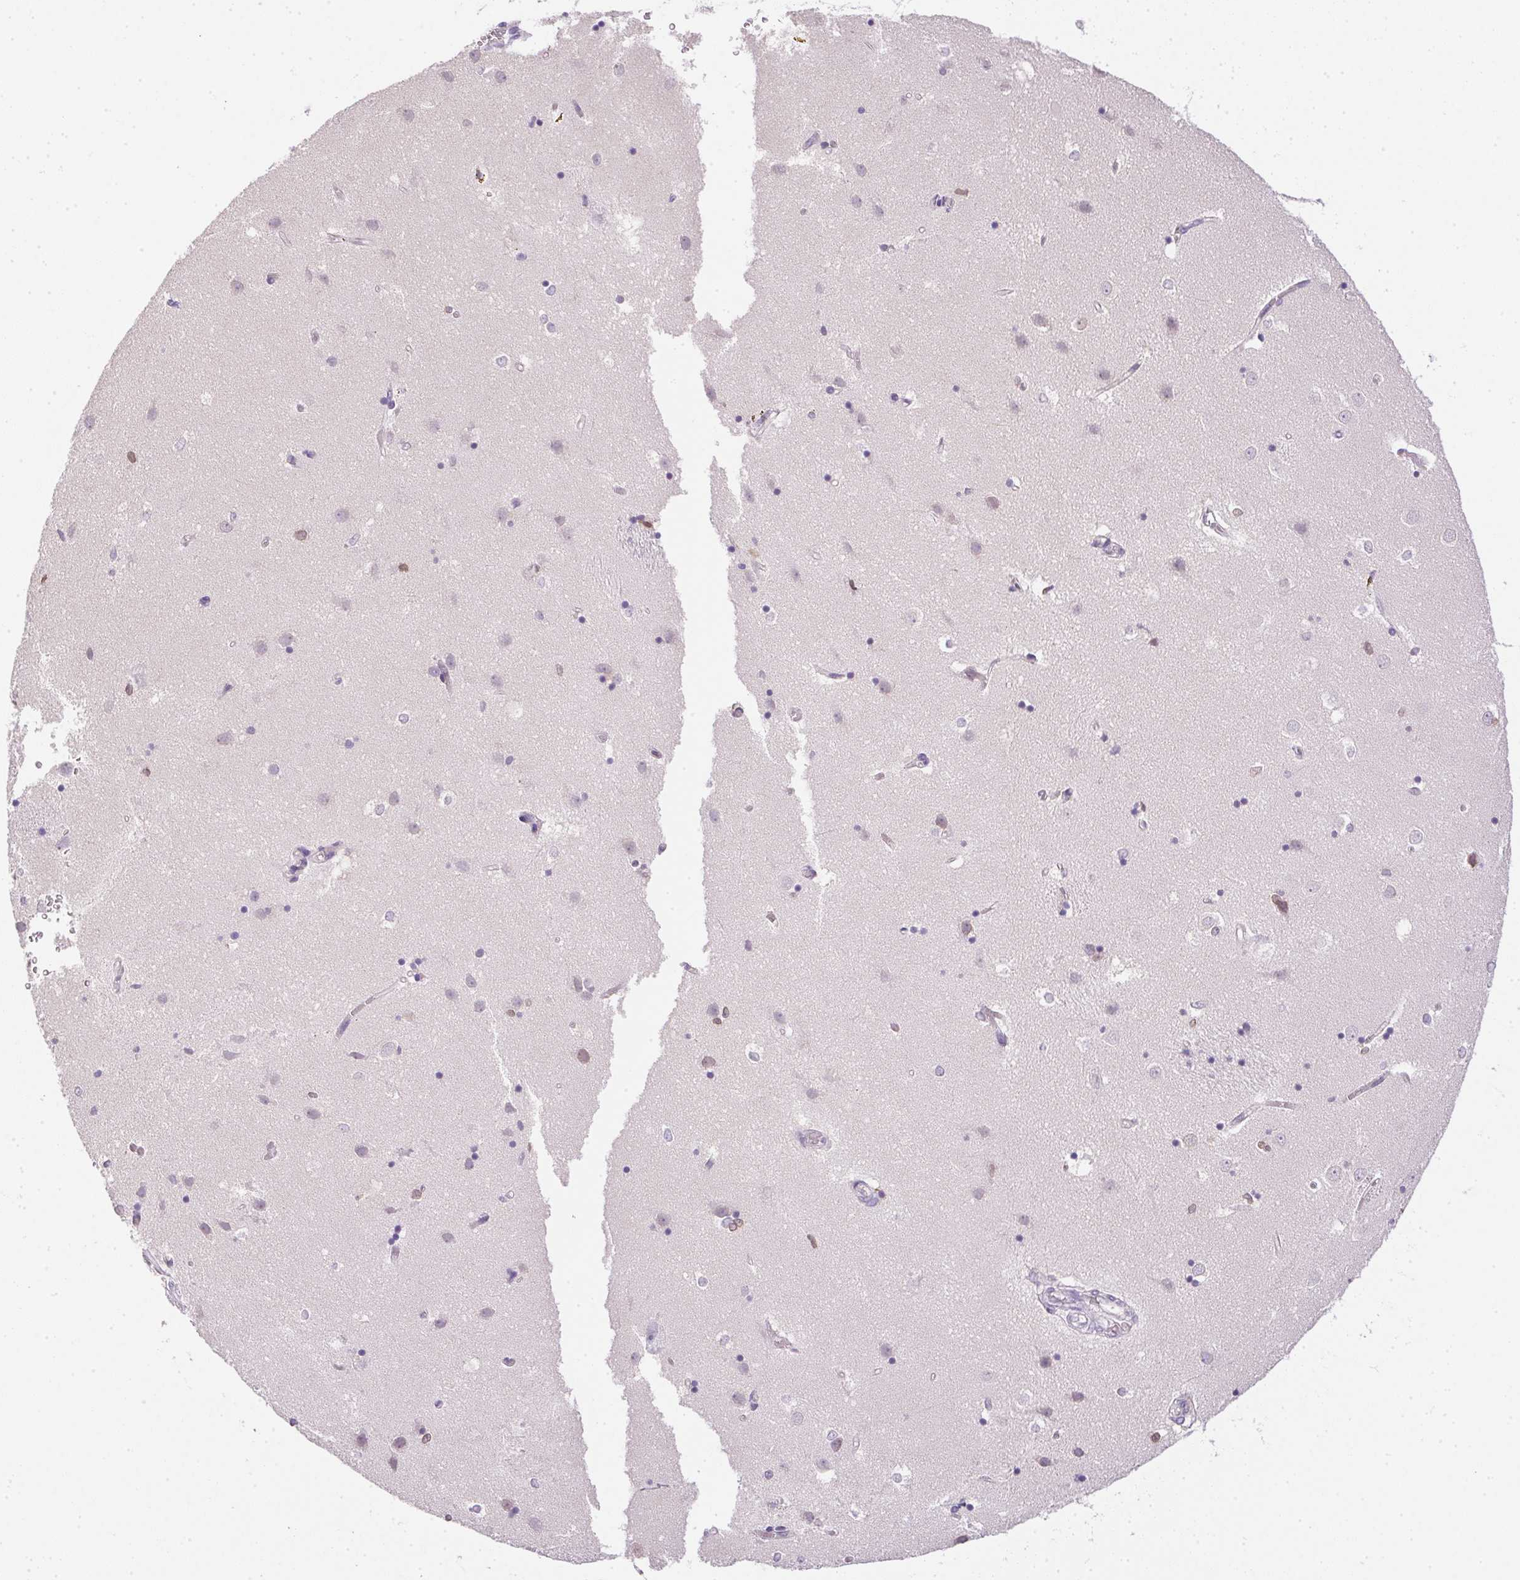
{"staining": {"intensity": "weak", "quantity": "<25%", "location": "nuclear"}, "tissue": "caudate", "cell_type": "Glial cells", "image_type": "normal", "snomed": [{"axis": "morphology", "description": "Normal tissue, NOS"}, {"axis": "topography", "description": "Lateral ventricle wall"}], "caption": "DAB immunohistochemical staining of normal caudate demonstrates no significant positivity in glial cells. Nuclei are stained in blue.", "gene": "PRL", "patient": {"sex": "male", "age": 54}}